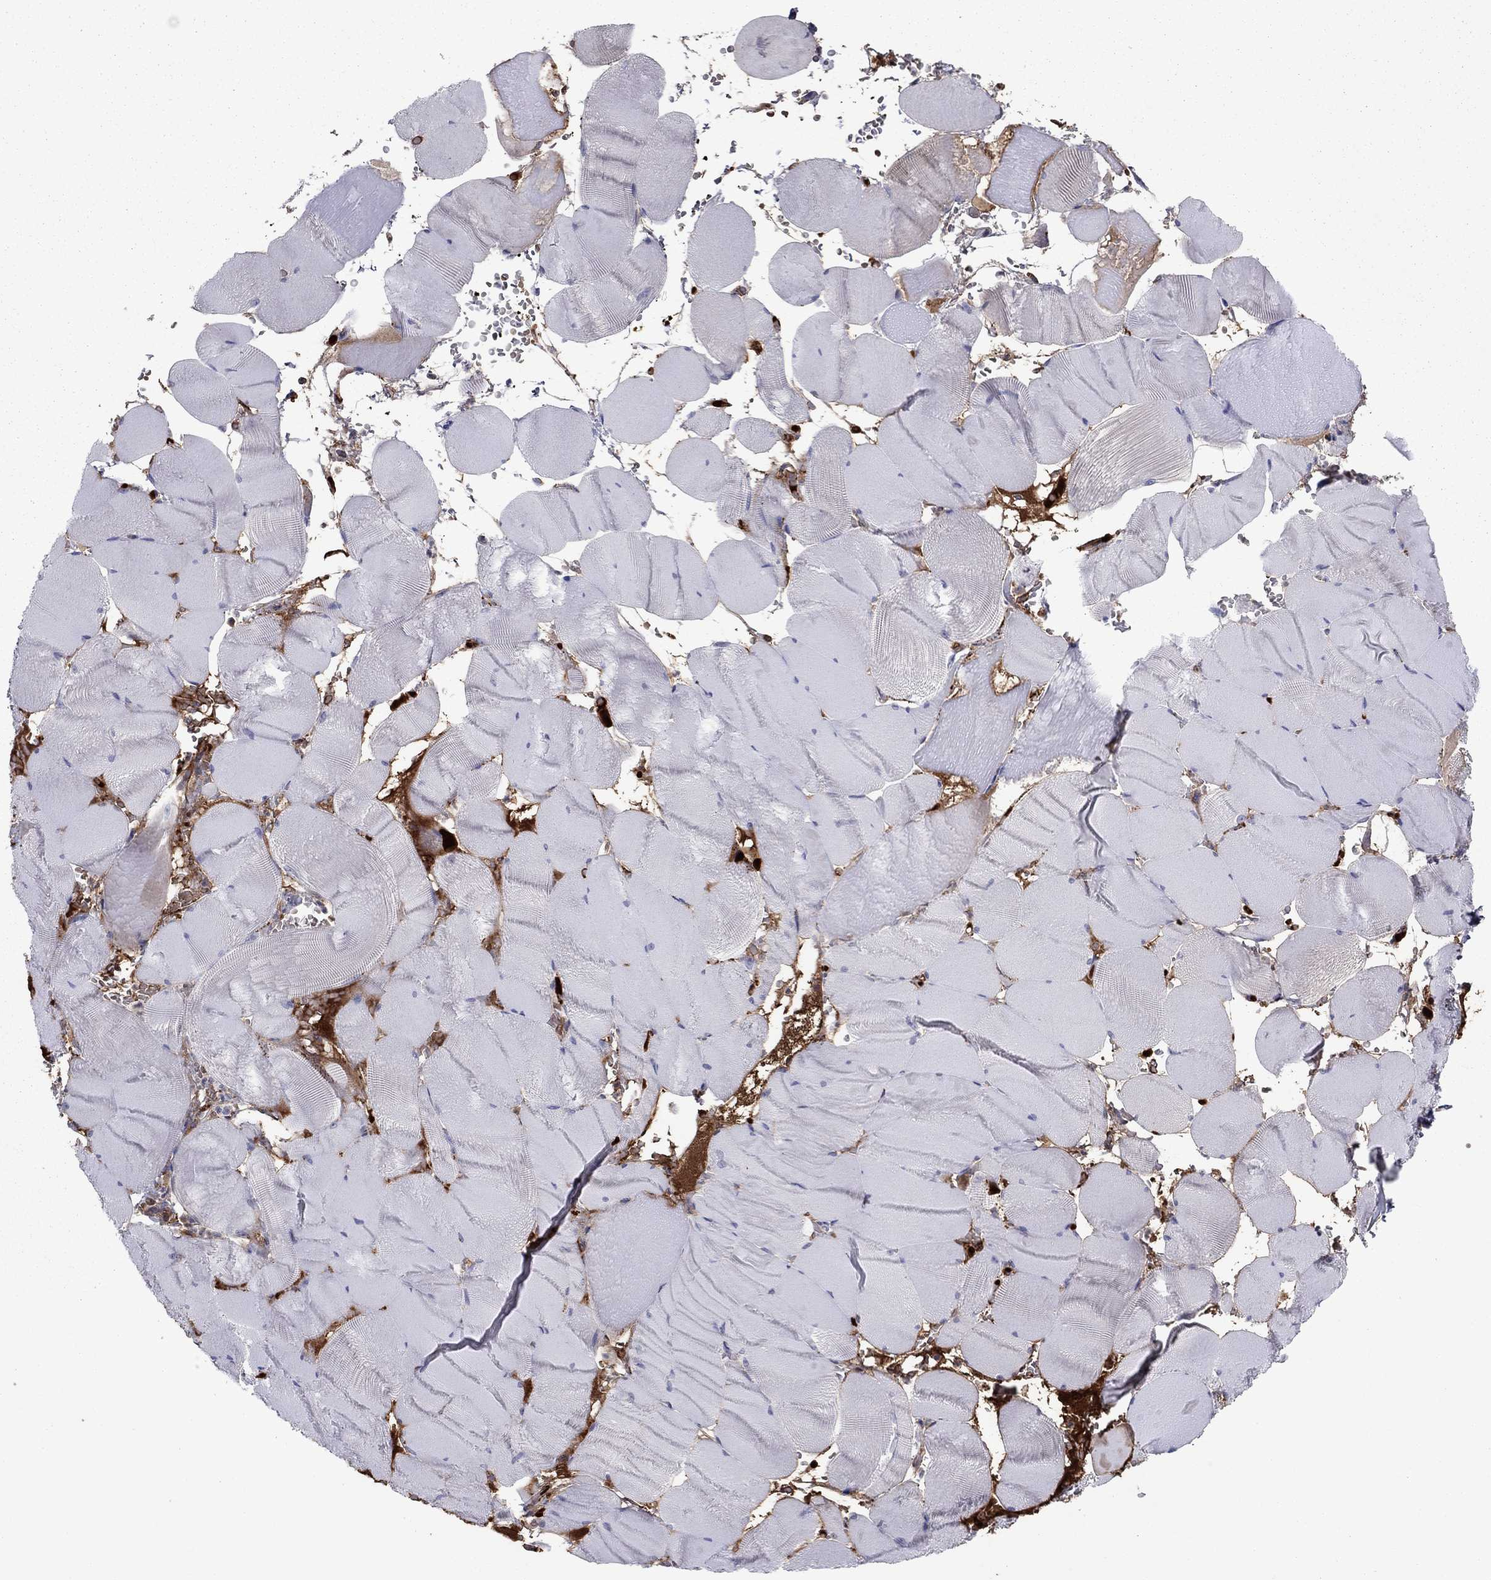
{"staining": {"intensity": "negative", "quantity": "none", "location": "none"}, "tissue": "skeletal muscle", "cell_type": "Myocytes", "image_type": "normal", "snomed": [{"axis": "morphology", "description": "Normal tissue, NOS"}, {"axis": "topography", "description": "Skeletal muscle"}], "caption": "Immunohistochemistry photomicrograph of unremarkable skeletal muscle: human skeletal muscle stained with DAB (3,3'-diaminobenzidine) demonstrates no significant protein staining in myocytes. (DAB immunohistochemistry (IHC) visualized using brightfield microscopy, high magnification).", "gene": "HPX", "patient": {"sex": "male", "age": 56}}